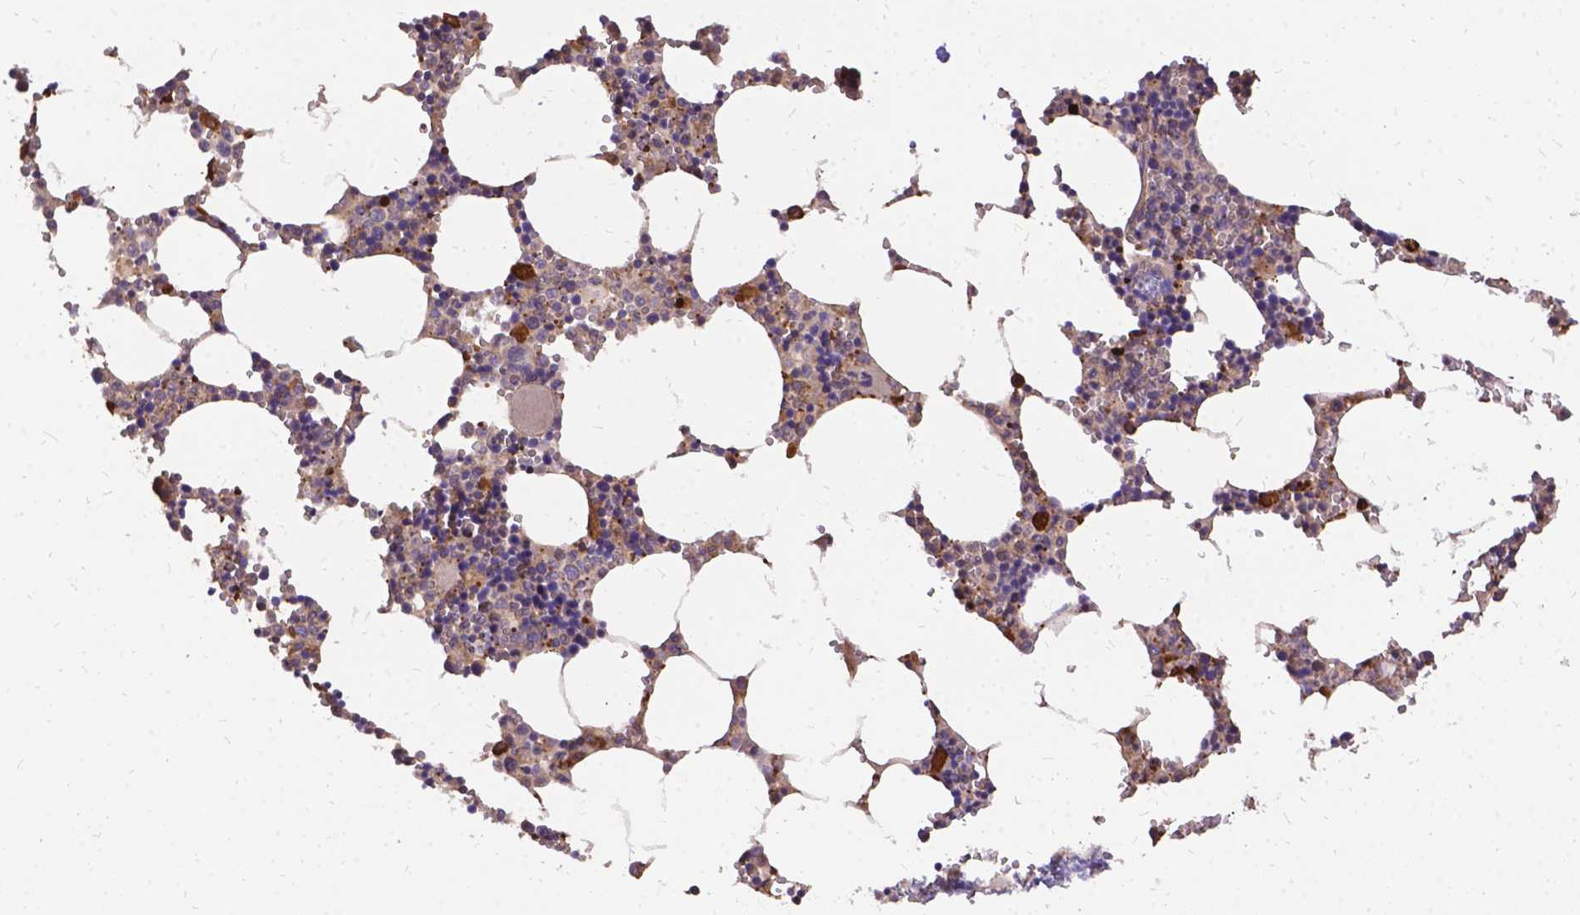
{"staining": {"intensity": "strong", "quantity": "<25%", "location": "cytoplasmic/membranous"}, "tissue": "bone marrow", "cell_type": "Hematopoietic cells", "image_type": "normal", "snomed": [{"axis": "morphology", "description": "Normal tissue, NOS"}, {"axis": "topography", "description": "Bone marrow"}], "caption": "Hematopoietic cells display strong cytoplasmic/membranous positivity in approximately <25% of cells in benign bone marrow.", "gene": "DENND6A", "patient": {"sex": "male", "age": 54}}